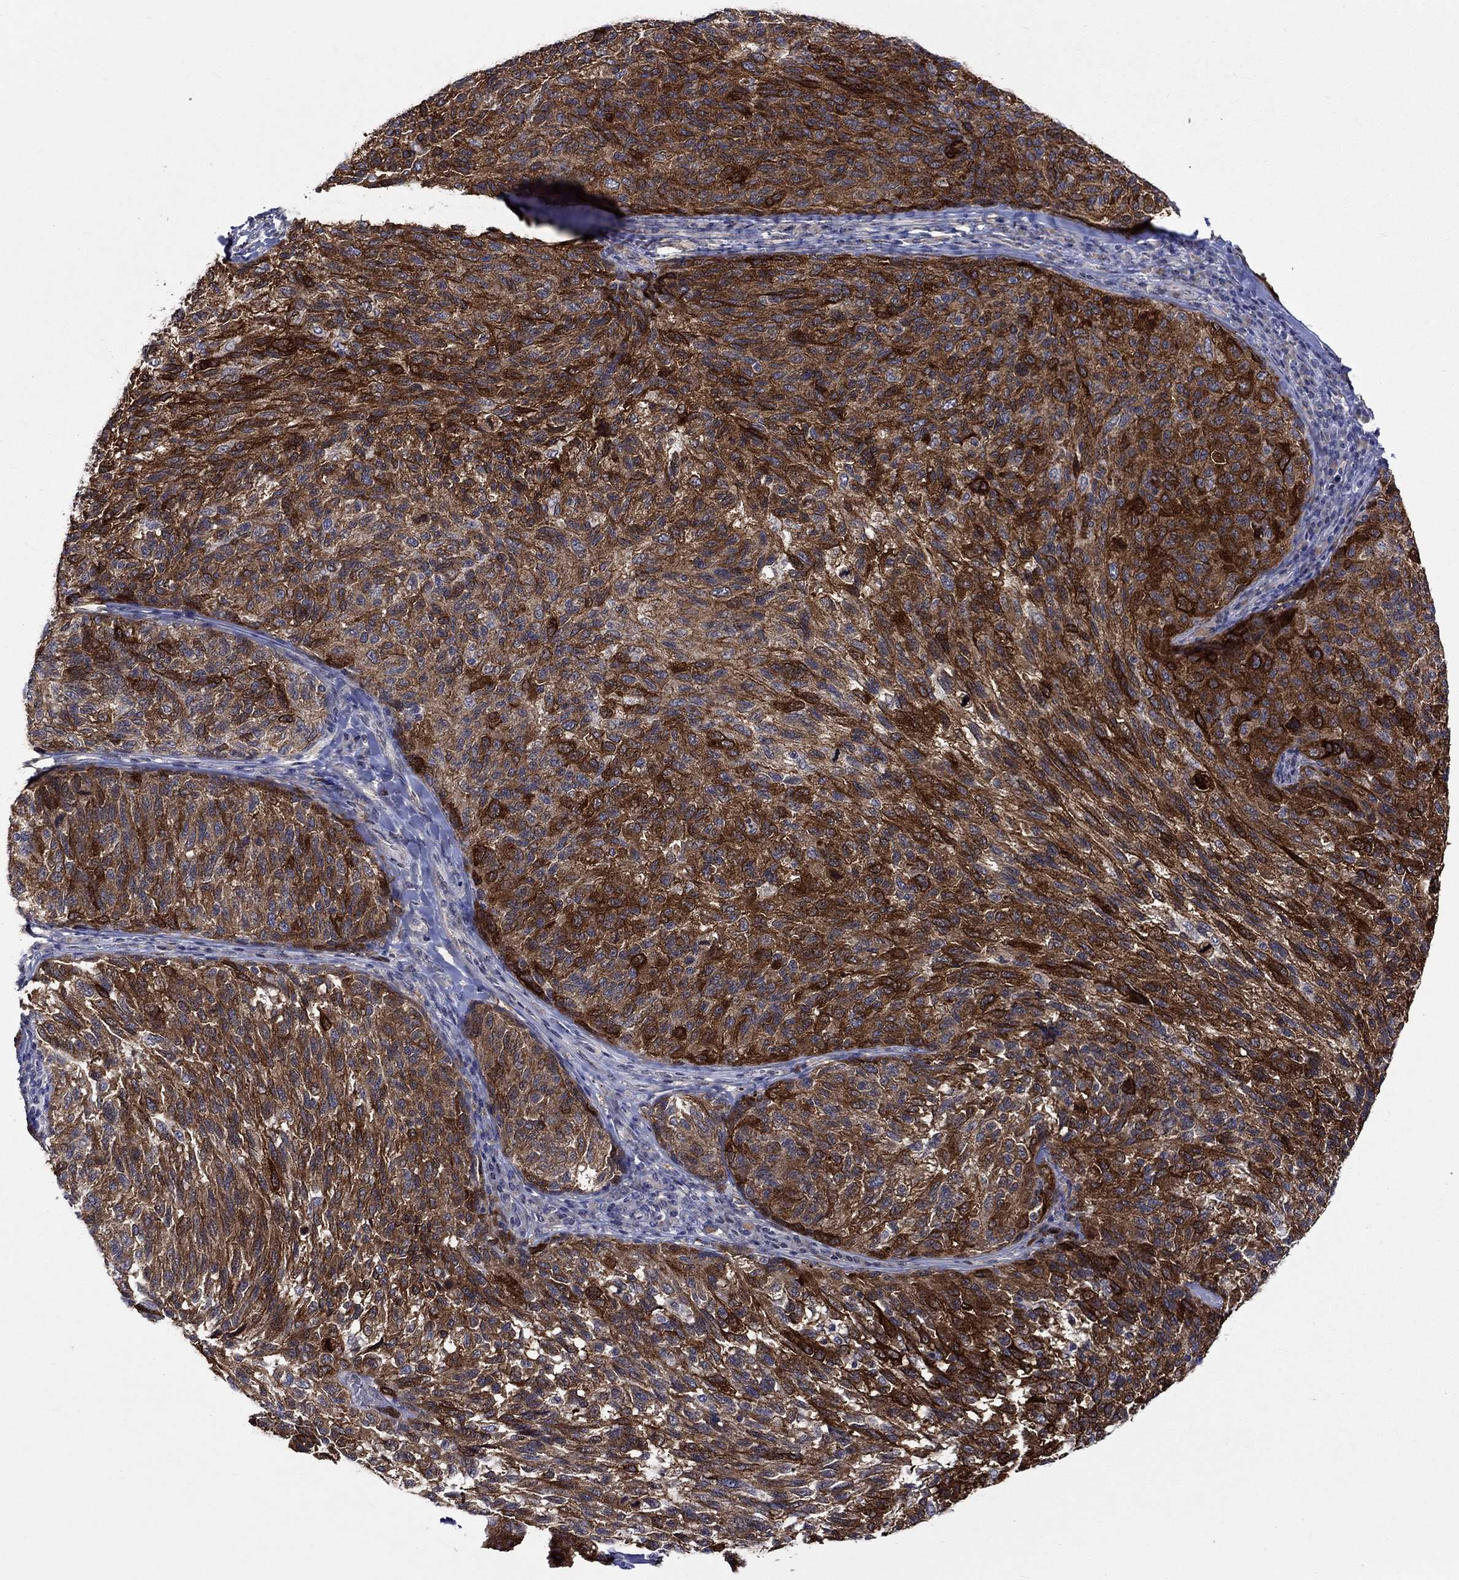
{"staining": {"intensity": "strong", "quantity": "25%-75%", "location": "cytoplasmic/membranous"}, "tissue": "melanoma", "cell_type": "Tumor cells", "image_type": "cancer", "snomed": [{"axis": "morphology", "description": "Malignant melanoma, NOS"}, {"axis": "topography", "description": "Skin"}], "caption": "Approximately 25%-75% of tumor cells in melanoma reveal strong cytoplasmic/membranous protein expression as visualized by brown immunohistochemical staining.", "gene": "CRYAB", "patient": {"sex": "female", "age": 73}}